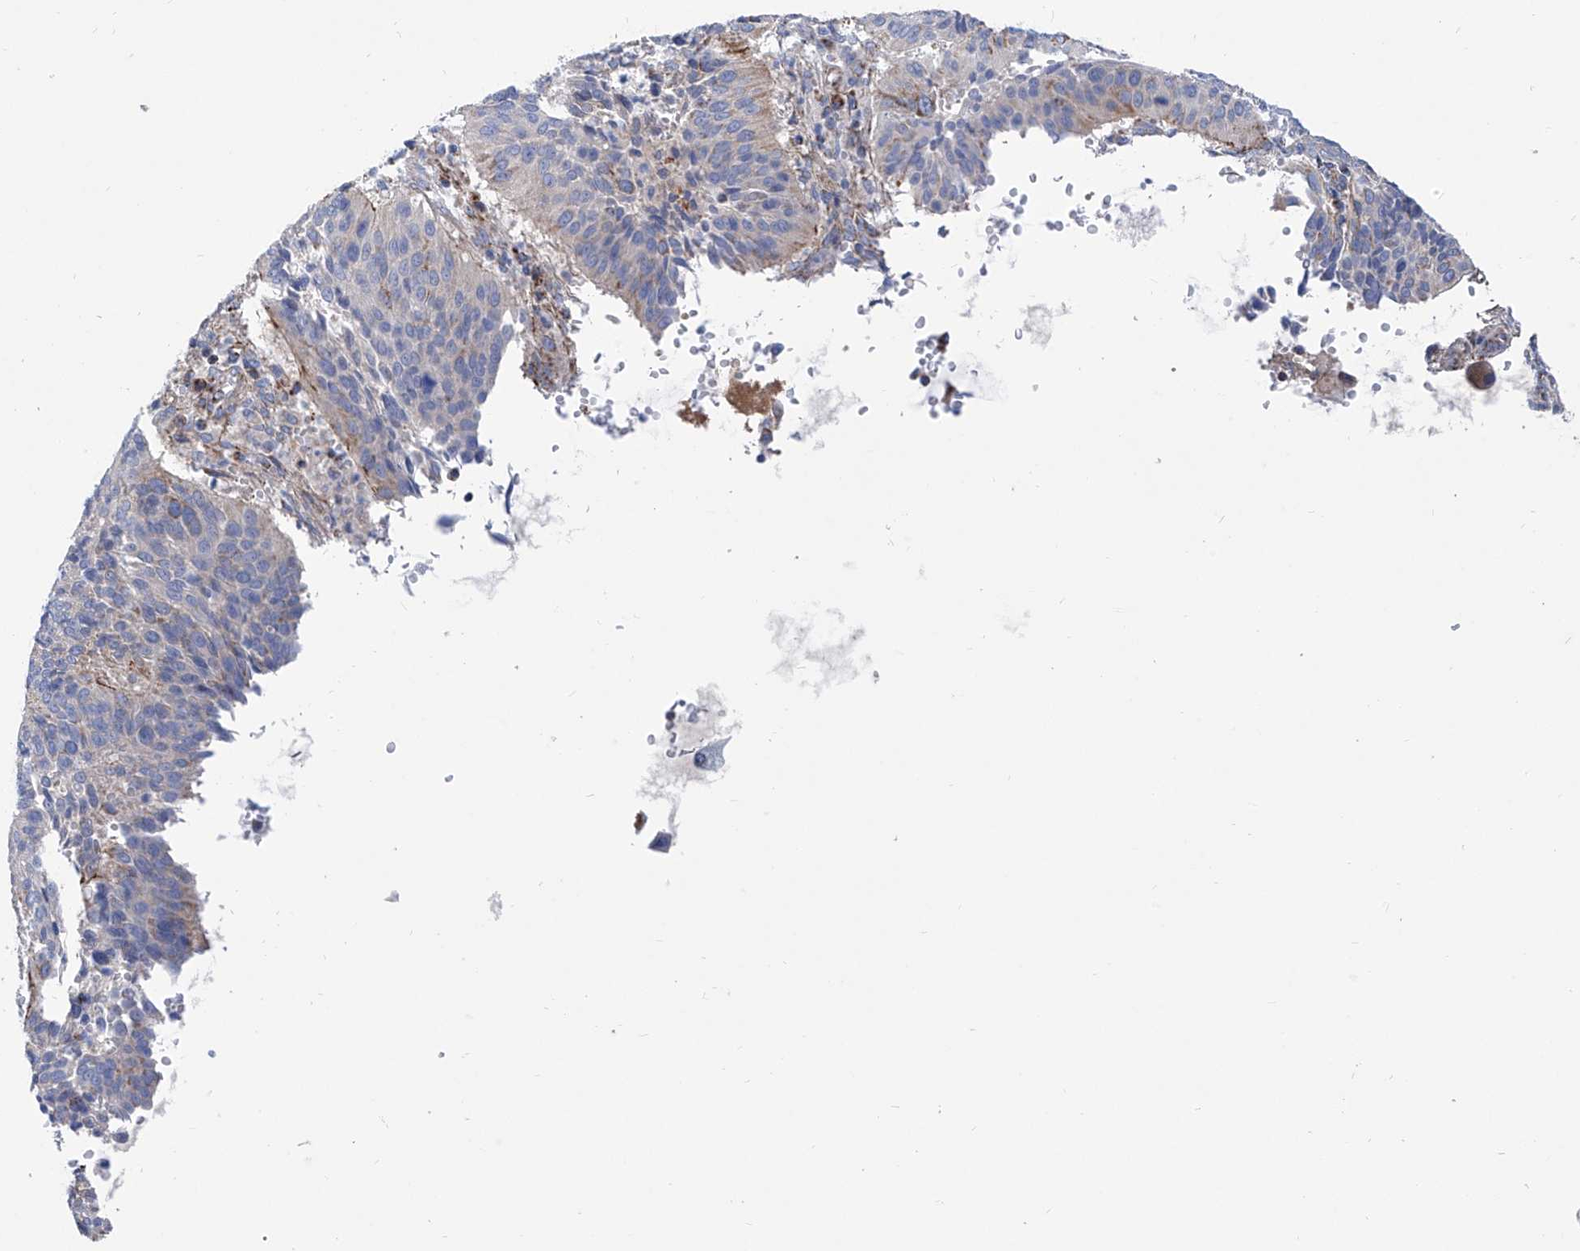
{"staining": {"intensity": "weak", "quantity": "<25%", "location": "cytoplasmic/membranous"}, "tissue": "cervical cancer", "cell_type": "Tumor cells", "image_type": "cancer", "snomed": [{"axis": "morphology", "description": "Normal tissue, NOS"}, {"axis": "morphology", "description": "Squamous cell carcinoma, NOS"}, {"axis": "topography", "description": "Cervix"}], "caption": "The micrograph exhibits no significant expression in tumor cells of cervical cancer (squamous cell carcinoma). (DAB (3,3'-diaminobenzidine) immunohistochemistry, high magnification).", "gene": "SRBD1", "patient": {"sex": "female", "age": 39}}